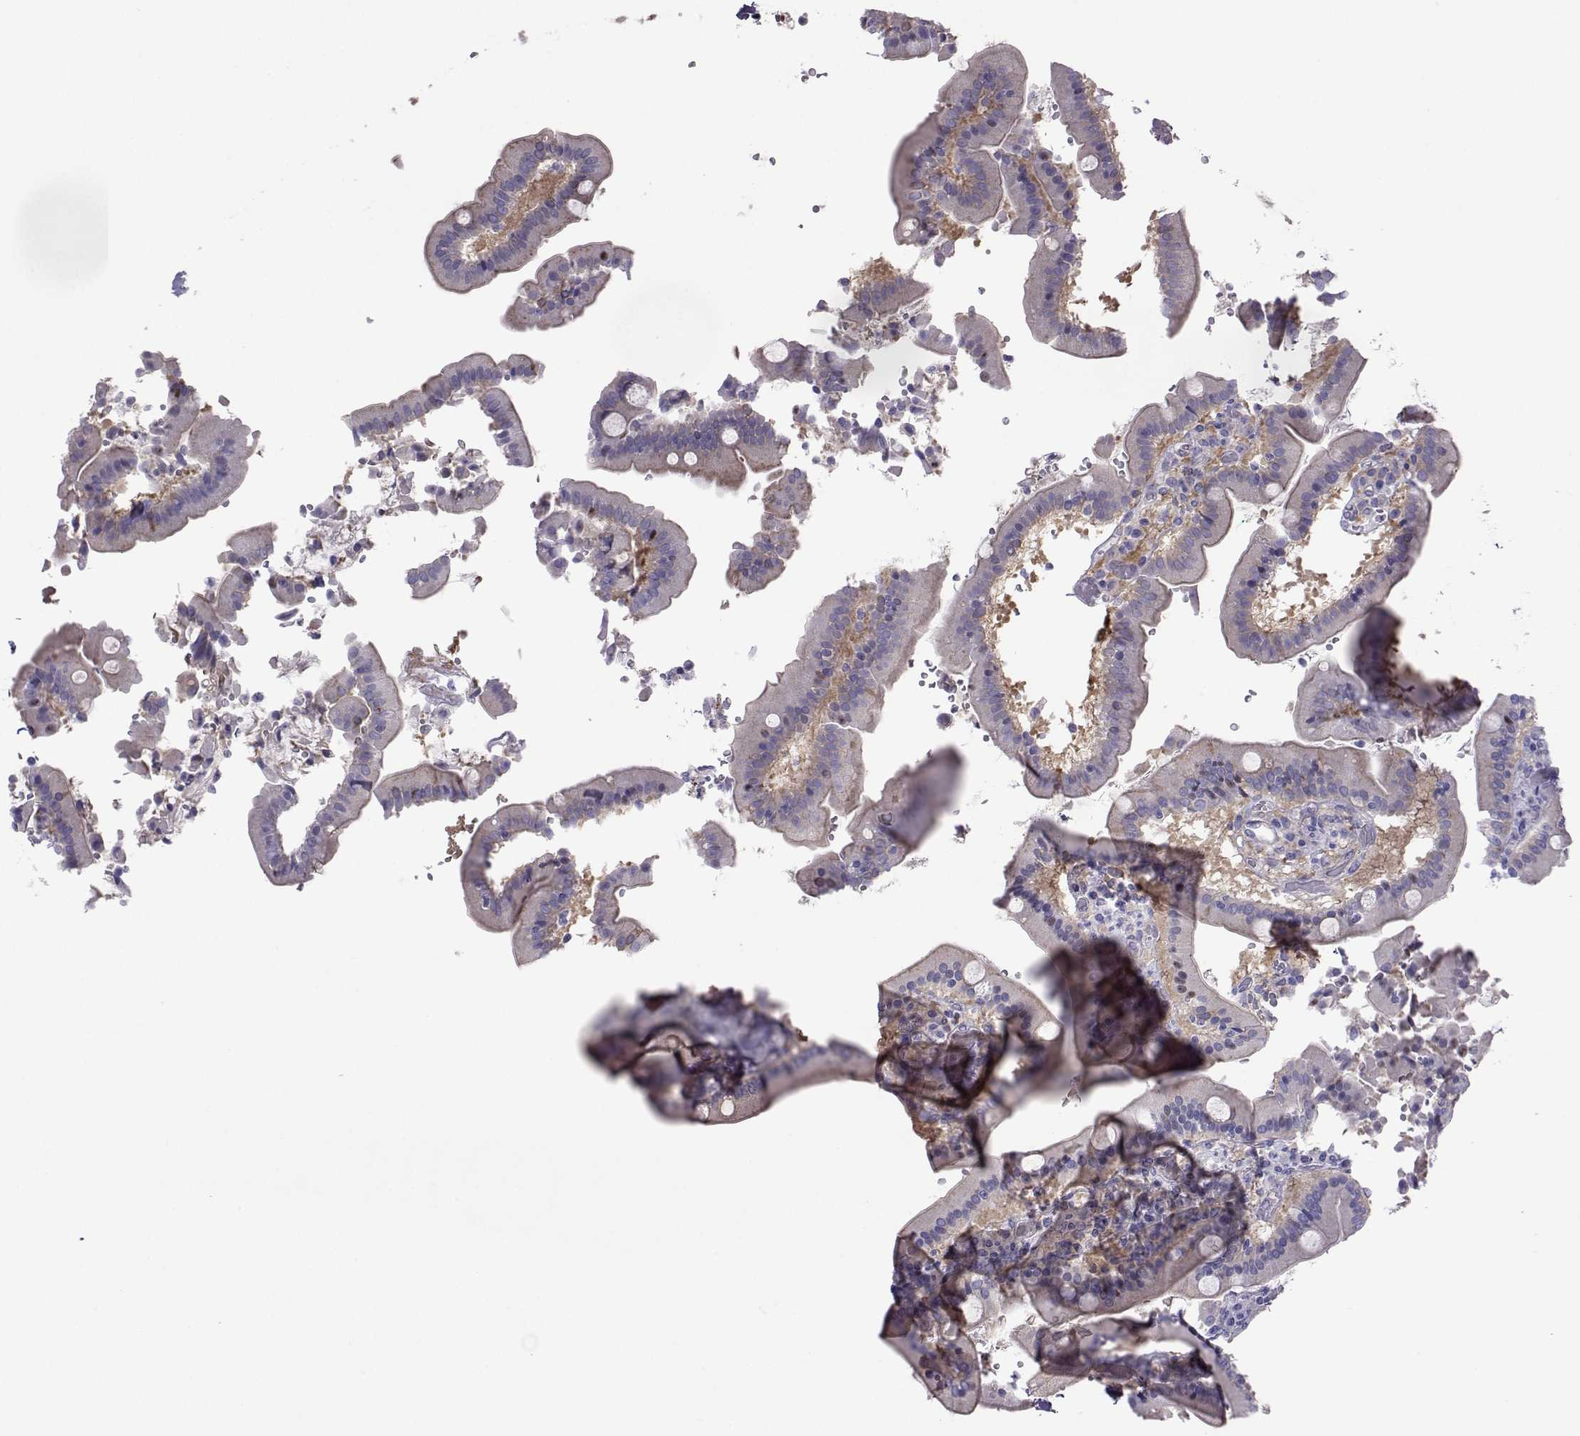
{"staining": {"intensity": "weak", "quantity": "<25%", "location": "cytoplasmic/membranous"}, "tissue": "duodenum", "cell_type": "Glandular cells", "image_type": "normal", "snomed": [{"axis": "morphology", "description": "Normal tissue, NOS"}, {"axis": "topography", "description": "Duodenum"}], "caption": "Benign duodenum was stained to show a protein in brown. There is no significant expression in glandular cells.", "gene": "COL22A1", "patient": {"sex": "female", "age": 62}}